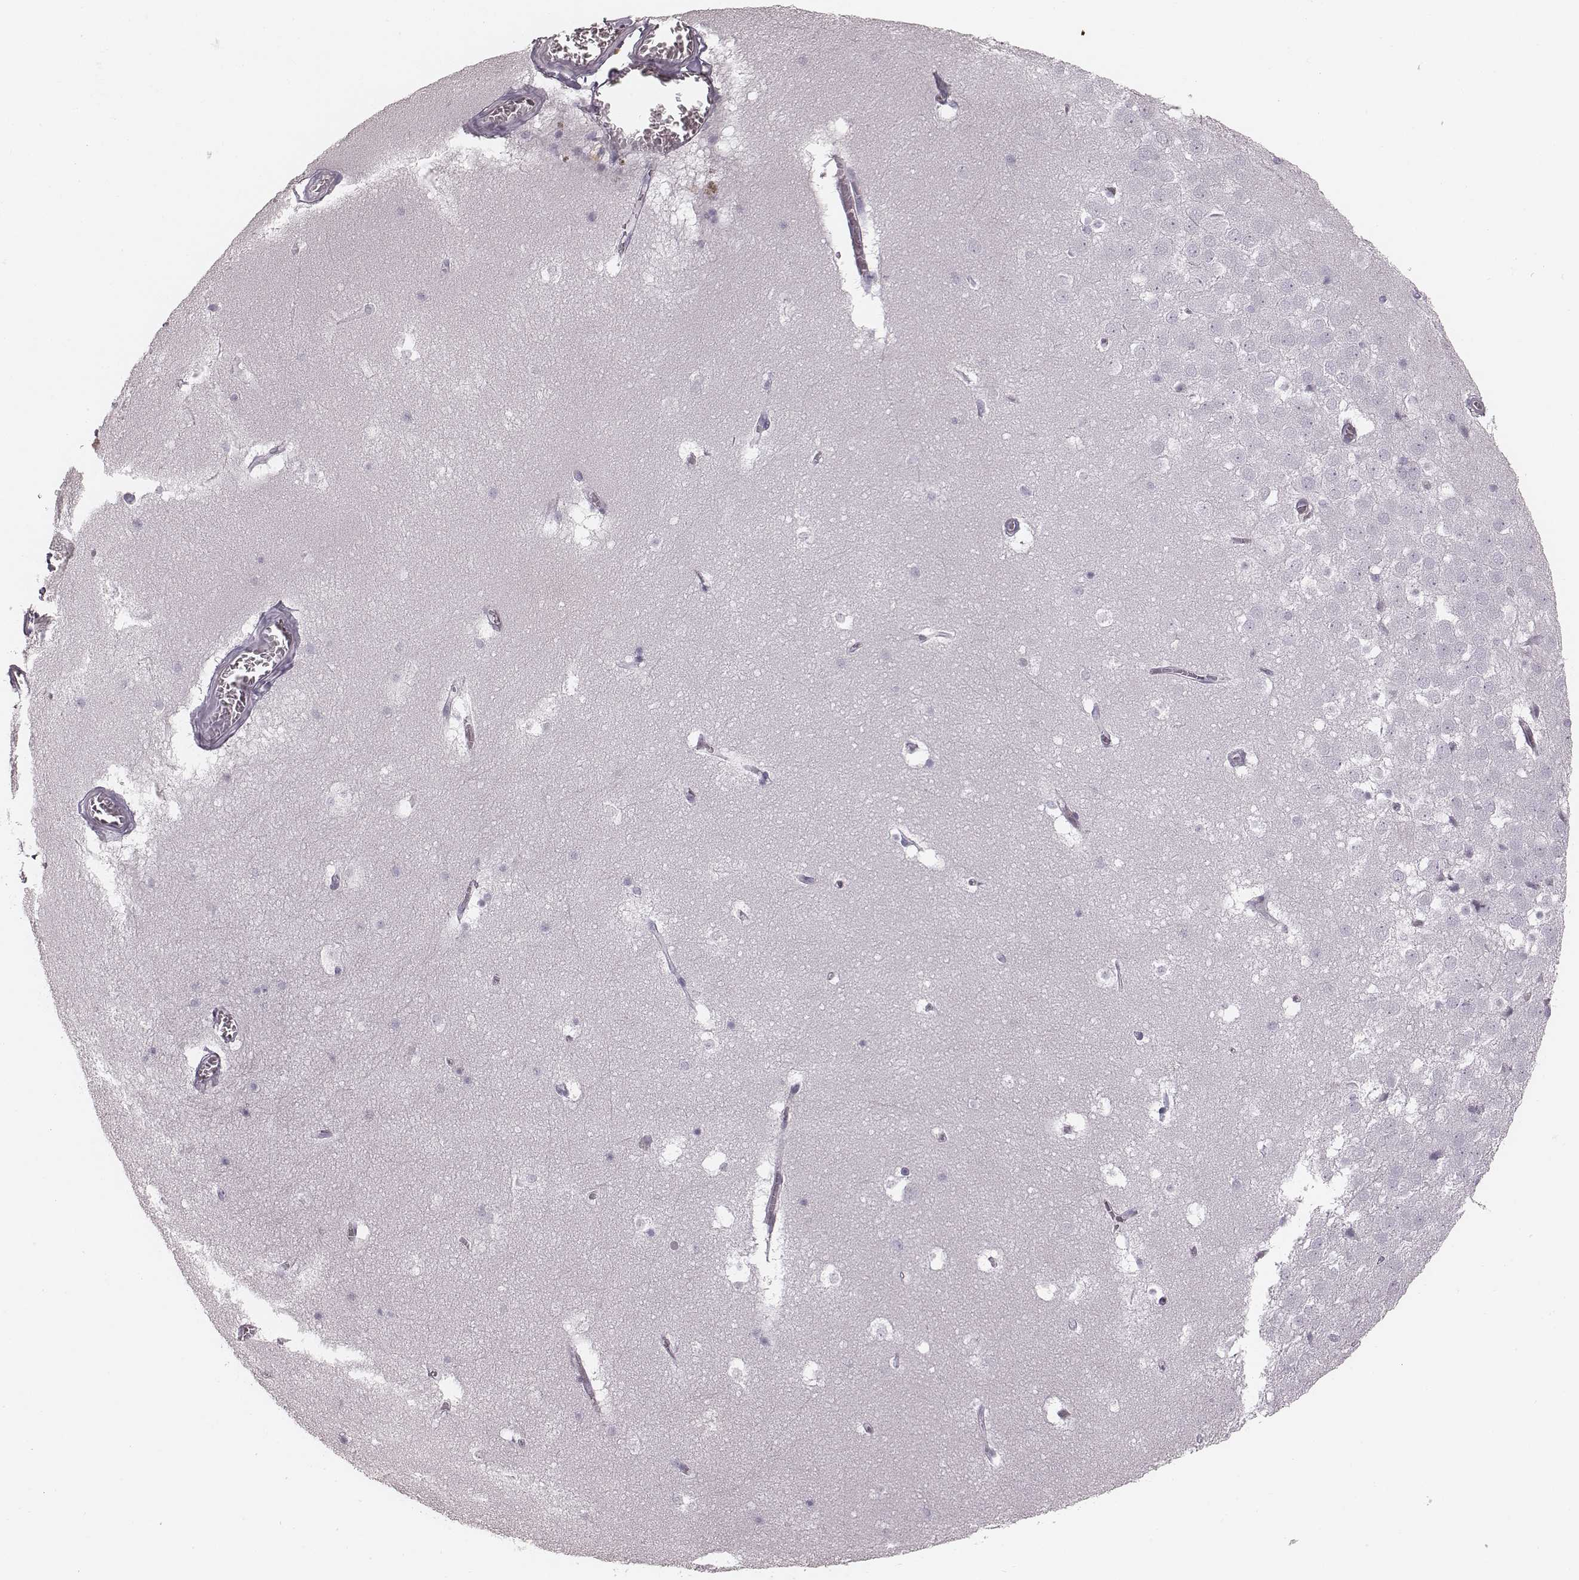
{"staining": {"intensity": "negative", "quantity": "none", "location": "none"}, "tissue": "hippocampus", "cell_type": "Glial cells", "image_type": "normal", "snomed": [{"axis": "morphology", "description": "Normal tissue, NOS"}, {"axis": "topography", "description": "Hippocampus"}], "caption": "Hippocampus stained for a protein using immunohistochemistry demonstrates no positivity glial cells.", "gene": "SPA17", "patient": {"sex": "male", "age": 45}}